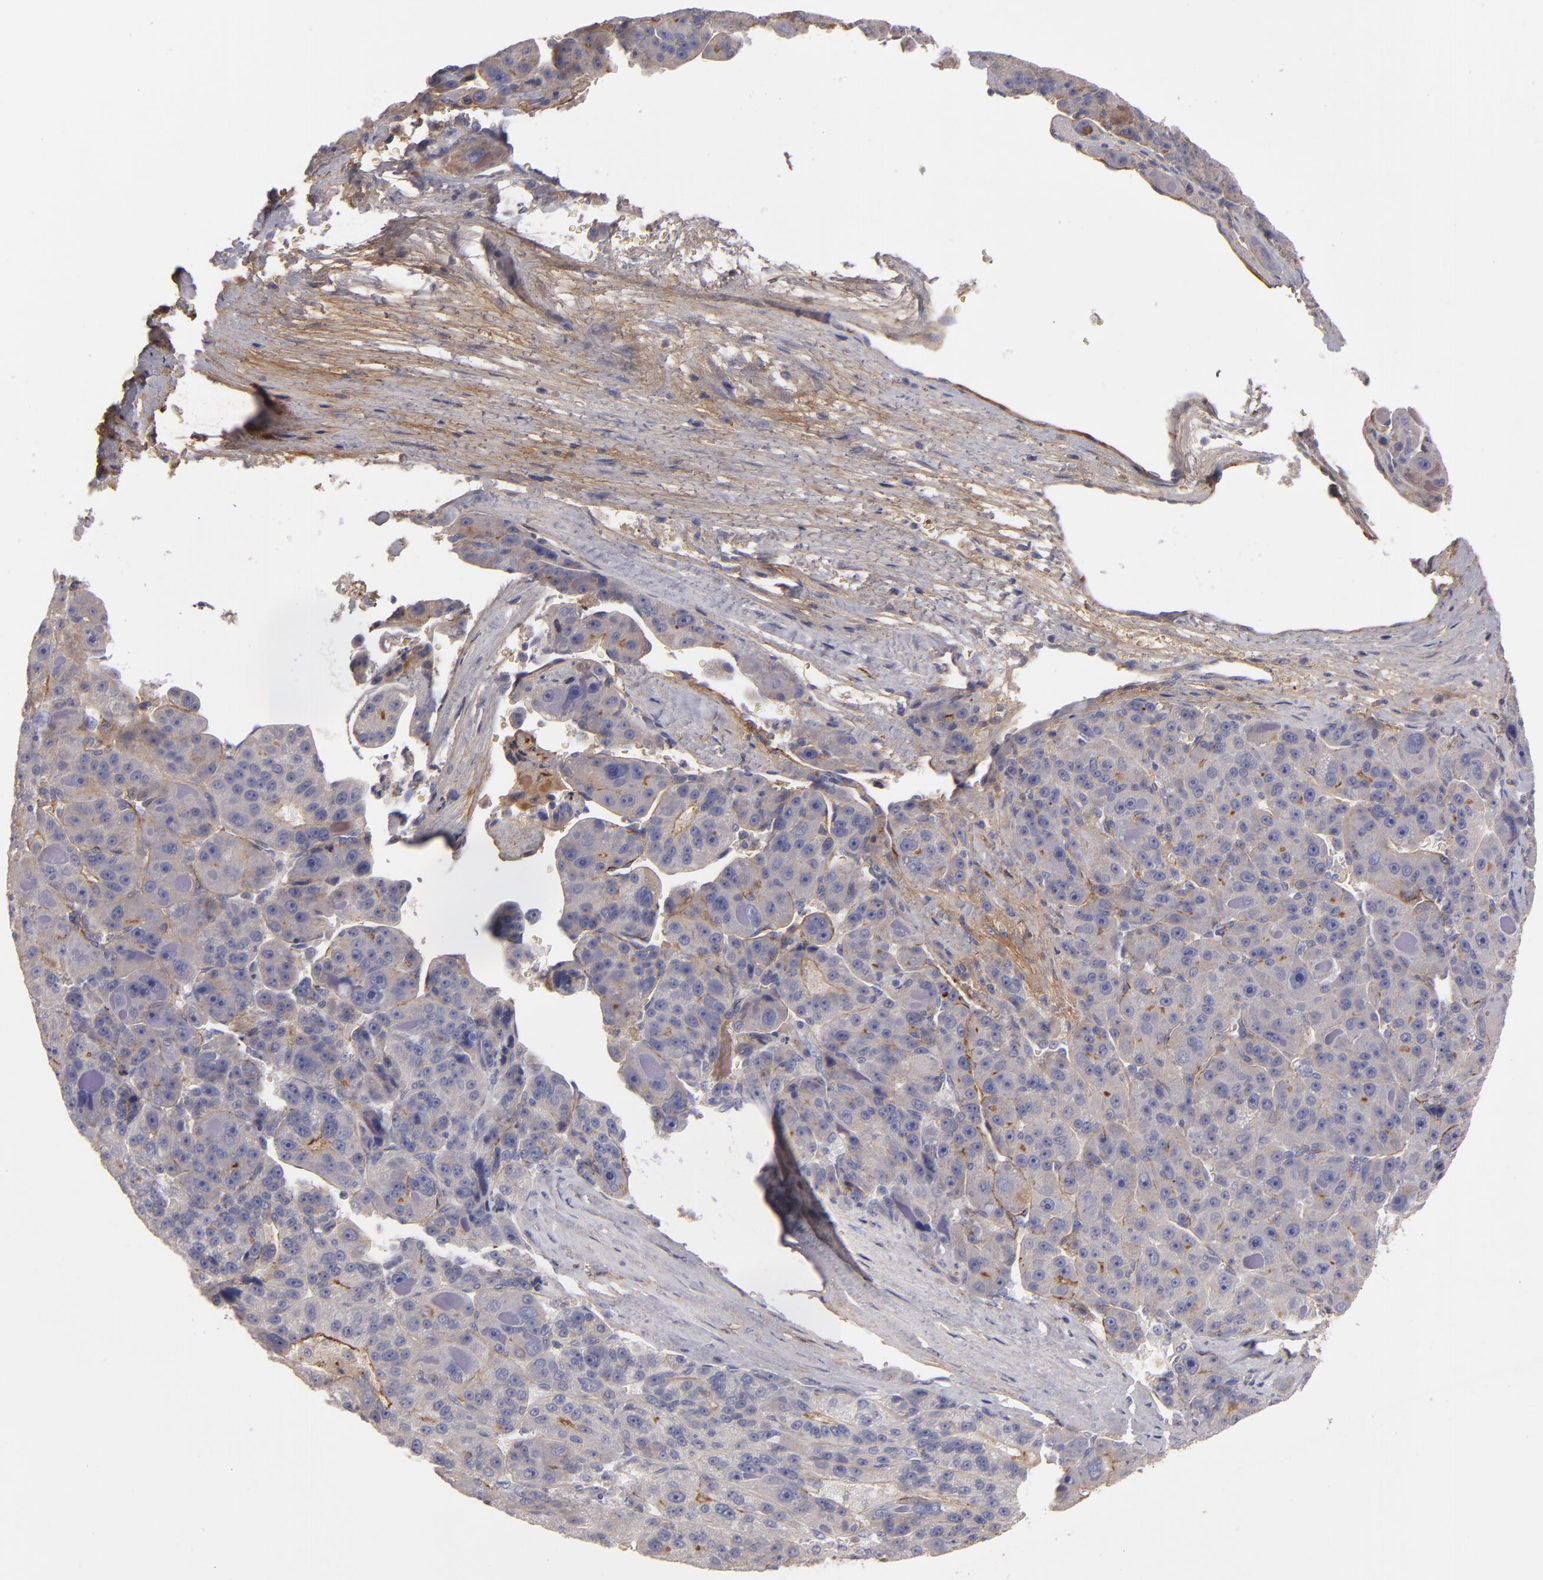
{"staining": {"intensity": "negative", "quantity": "none", "location": "none"}, "tissue": "liver cancer", "cell_type": "Tumor cells", "image_type": "cancer", "snomed": [{"axis": "morphology", "description": "Carcinoma, Hepatocellular, NOS"}, {"axis": "topography", "description": "Liver"}], "caption": "An immunohistochemistry image of liver cancer is shown. There is no staining in tumor cells of liver cancer. (Immunohistochemistry, brightfield microscopy, high magnification).", "gene": "FBLN1", "patient": {"sex": "male", "age": 76}}